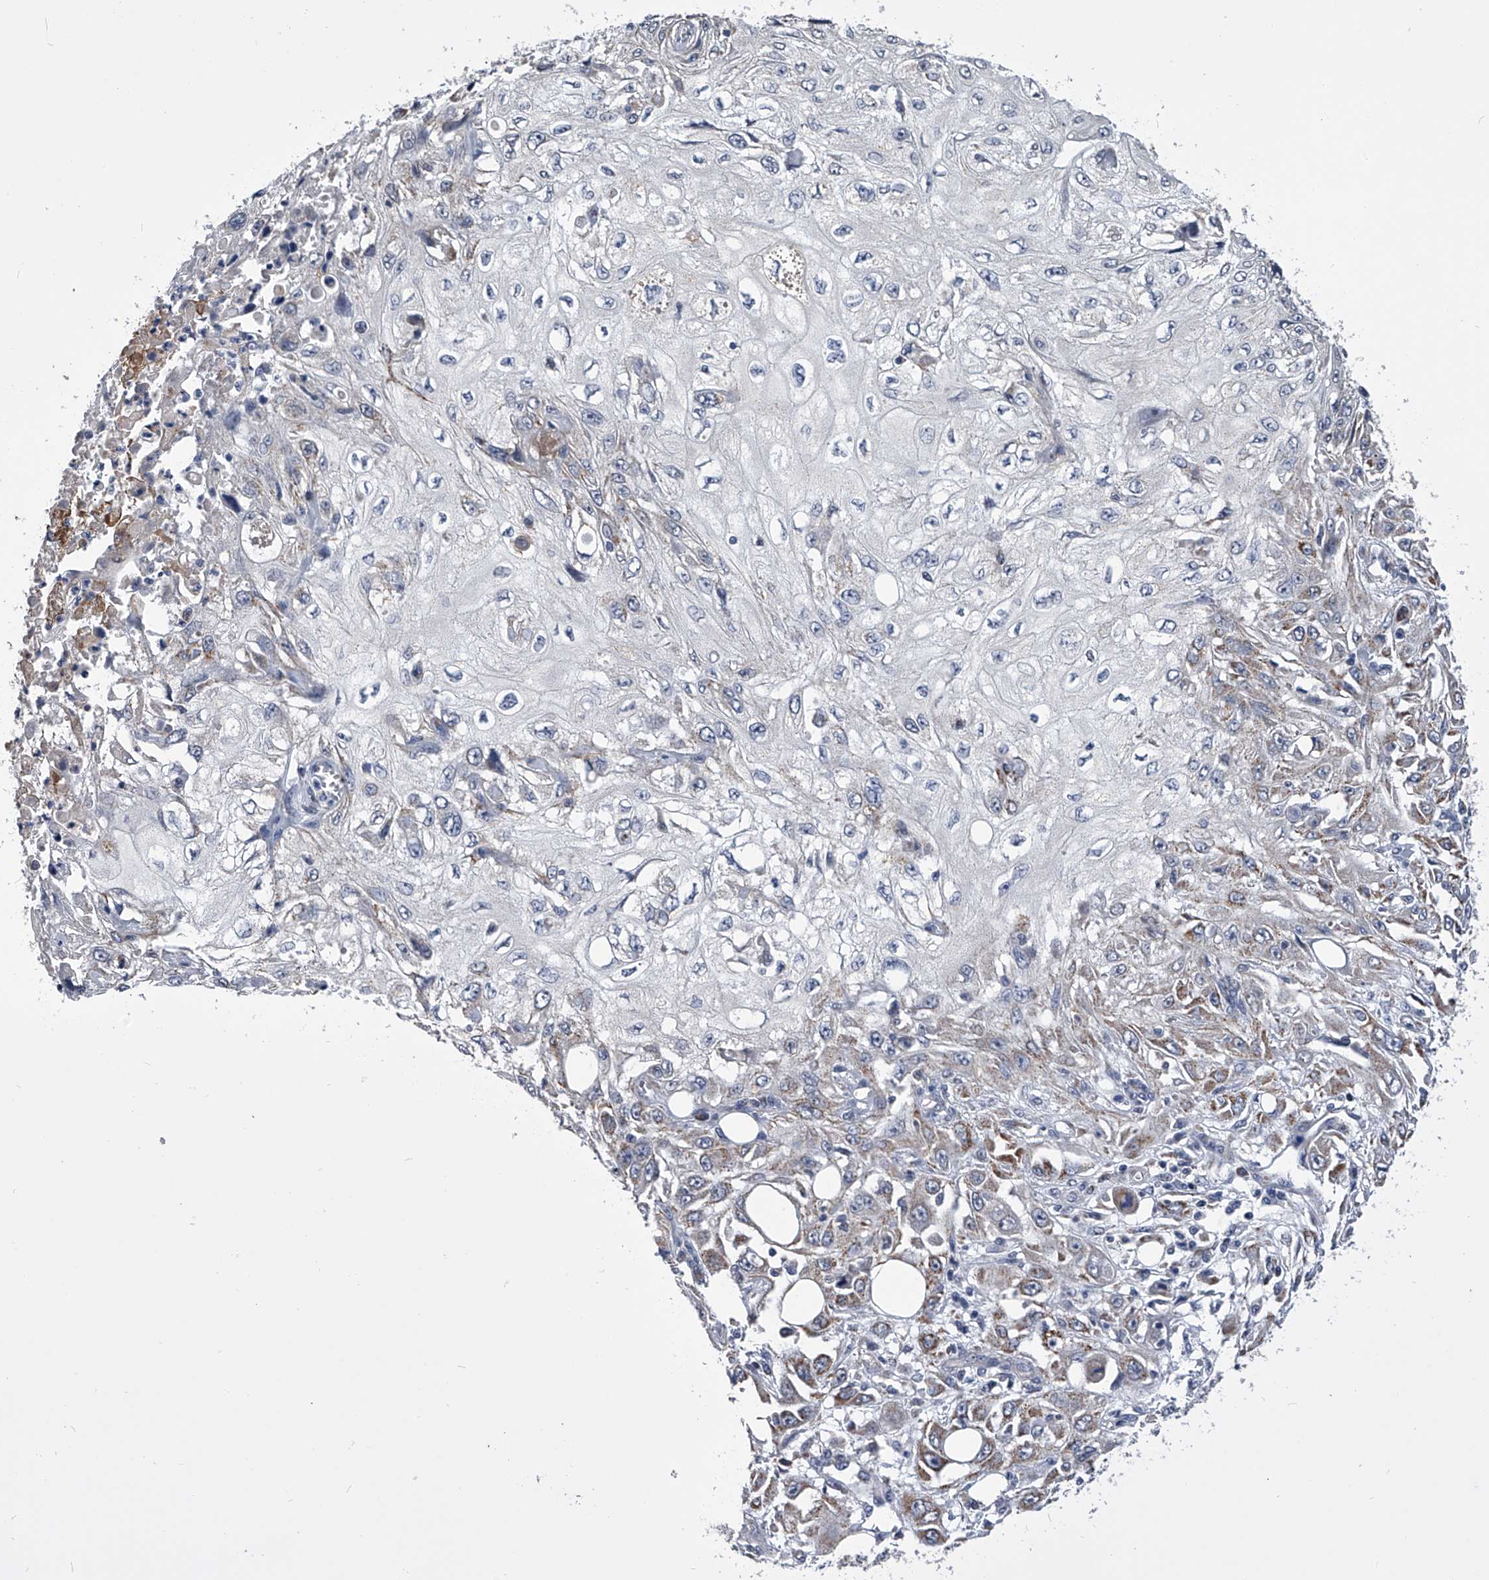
{"staining": {"intensity": "weak", "quantity": "25%-75%", "location": "cytoplasmic/membranous"}, "tissue": "skin cancer", "cell_type": "Tumor cells", "image_type": "cancer", "snomed": [{"axis": "morphology", "description": "Squamous cell carcinoma, NOS"}, {"axis": "topography", "description": "Skin"}], "caption": "Protein staining exhibits weak cytoplasmic/membranous staining in approximately 25%-75% of tumor cells in skin cancer (squamous cell carcinoma). Using DAB (brown) and hematoxylin (blue) stains, captured at high magnification using brightfield microscopy.", "gene": "OAT", "patient": {"sex": "male", "age": 75}}